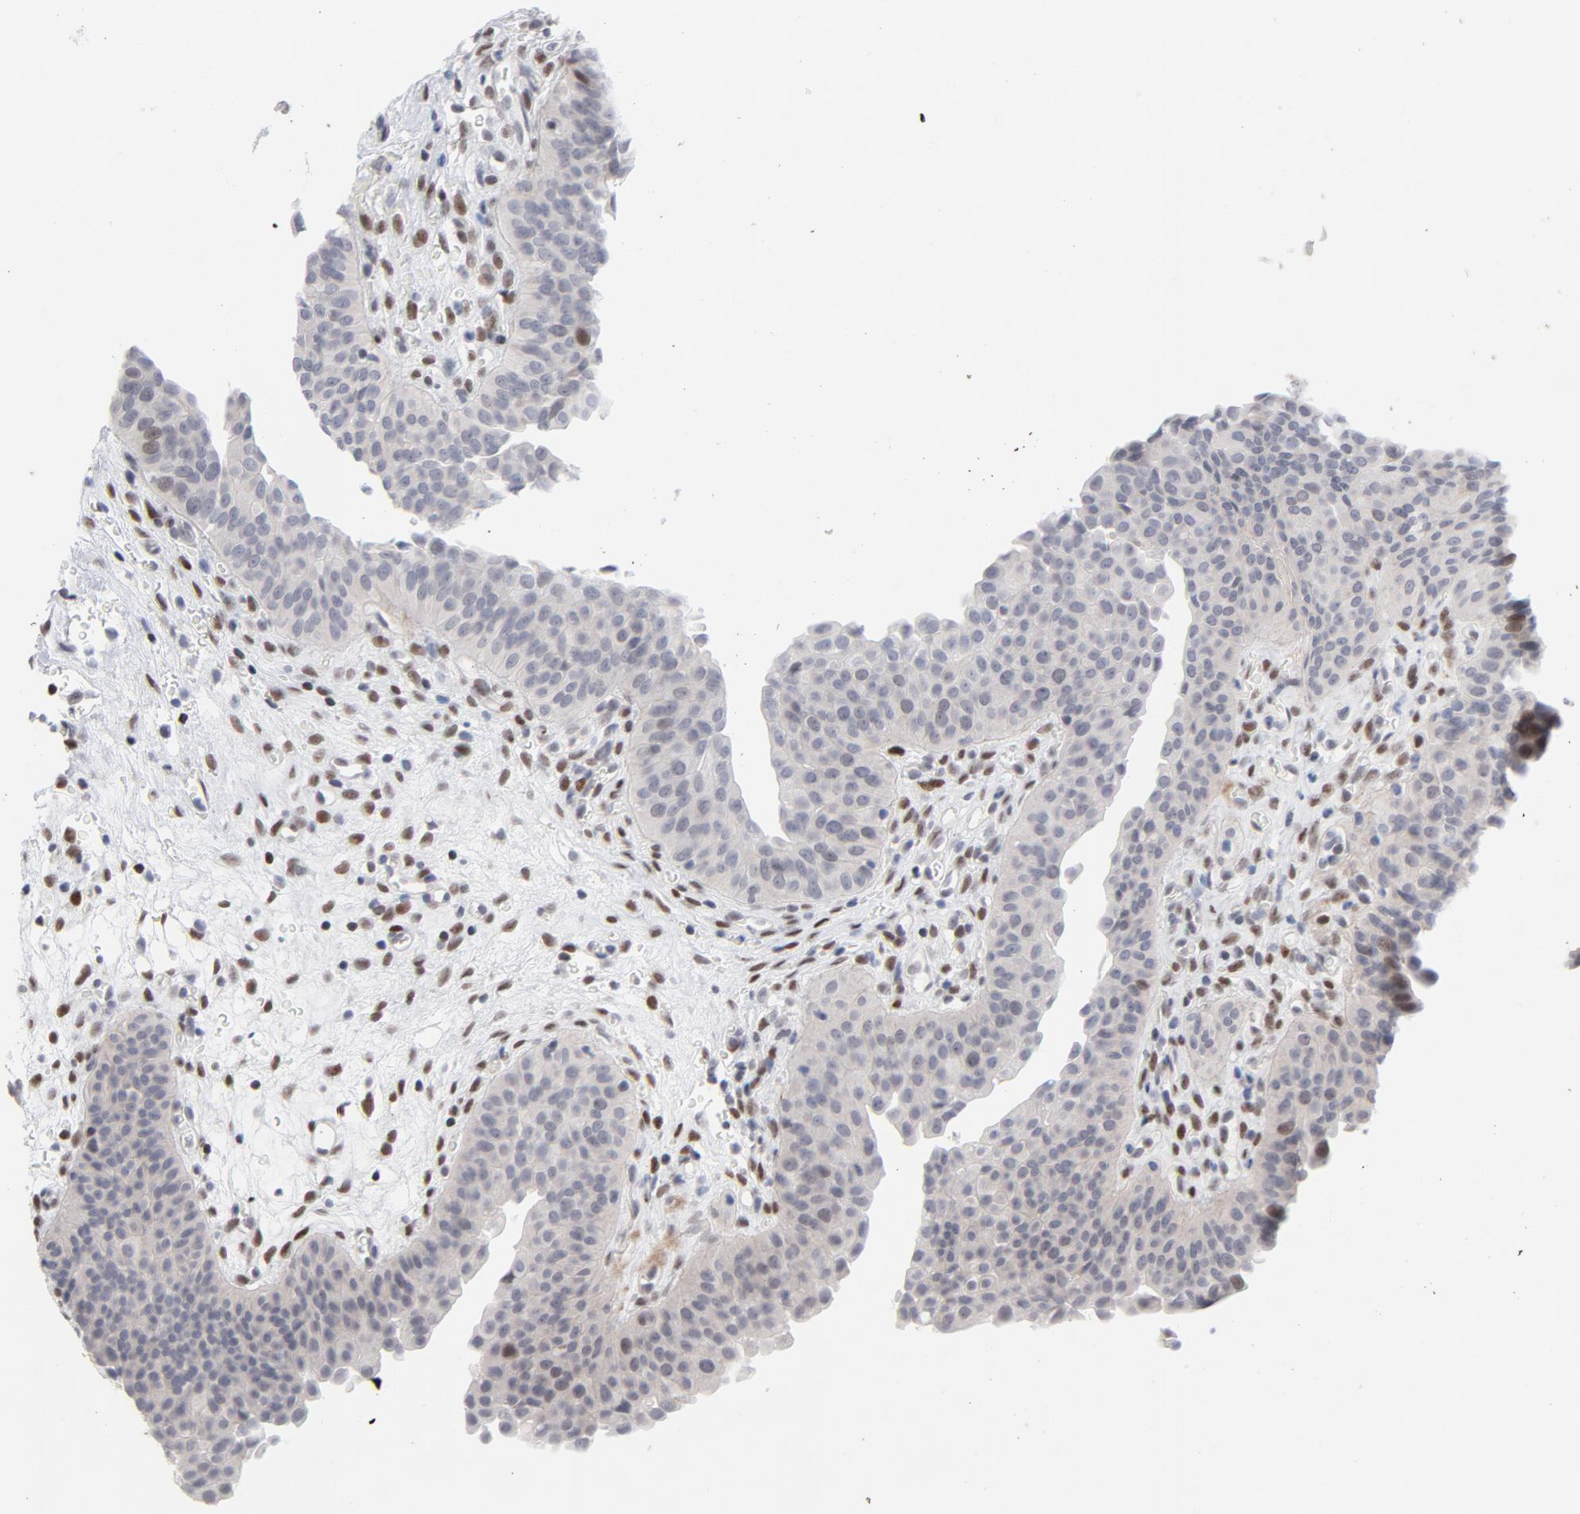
{"staining": {"intensity": "weak", "quantity": "<25%", "location": "nuclear"}, "tissue": "urinary bladder", "cell_type": "Urothelial cells", "image_type": "normal", "snomed": [{"axis": "morphology", "description": "Normal tissue, NOS"}, {"axis": "morphology", "description": "Dysplasia, NOS"}, {"axis": "topography", "description": "Urinary bladder"}], "caption": "An immunohistochemistry photomicrograph of unremarkable urinary bladder is shown. There is no staining in urothelial cells of urinary bladder. Nuclei are stained in blue.", "gene": "NFIC", "patient": {"sex": "male", "age": 35}}